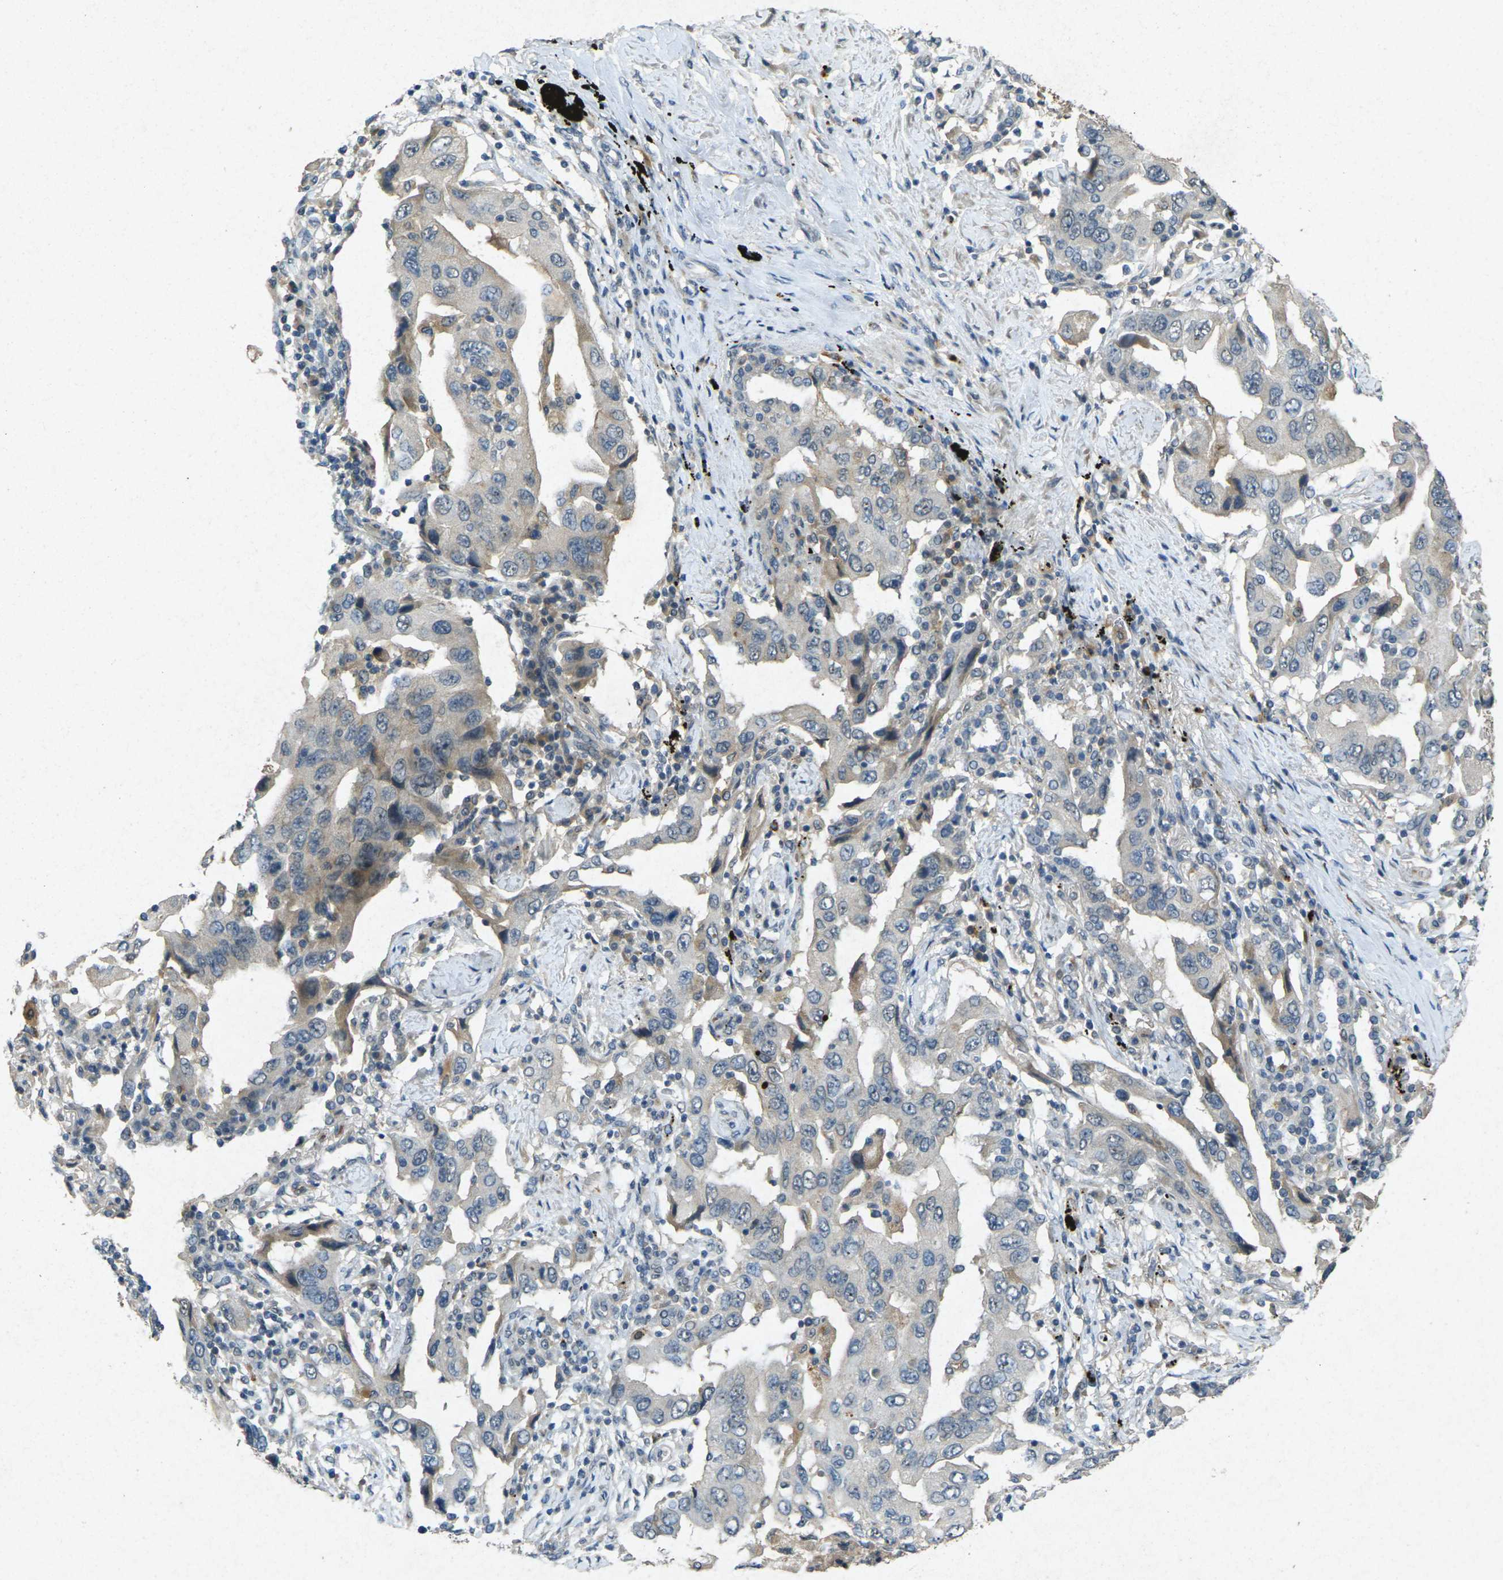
{"staining": {"intensity": "weak", "quantity": "<25%", "location": "cytoplasmic/membranous"}, "tissue": "lung cancer", "cell_type": "Tumor cells", "image_type": "cancer", "snomed": [{"axis": "morphology", "description": "Adenocarcinoma, NOS"}, {"axis": "topography", "description": "Lung"}], "caption": "Immunohistochemistry histopathology image of neoplastic tissue: adenocarcinoma (lung) stained with DAB demonstrates no significant protein expression in tumor cells.", "gene": "RGMA", "patient": {"sex": "female", "age": 65}}